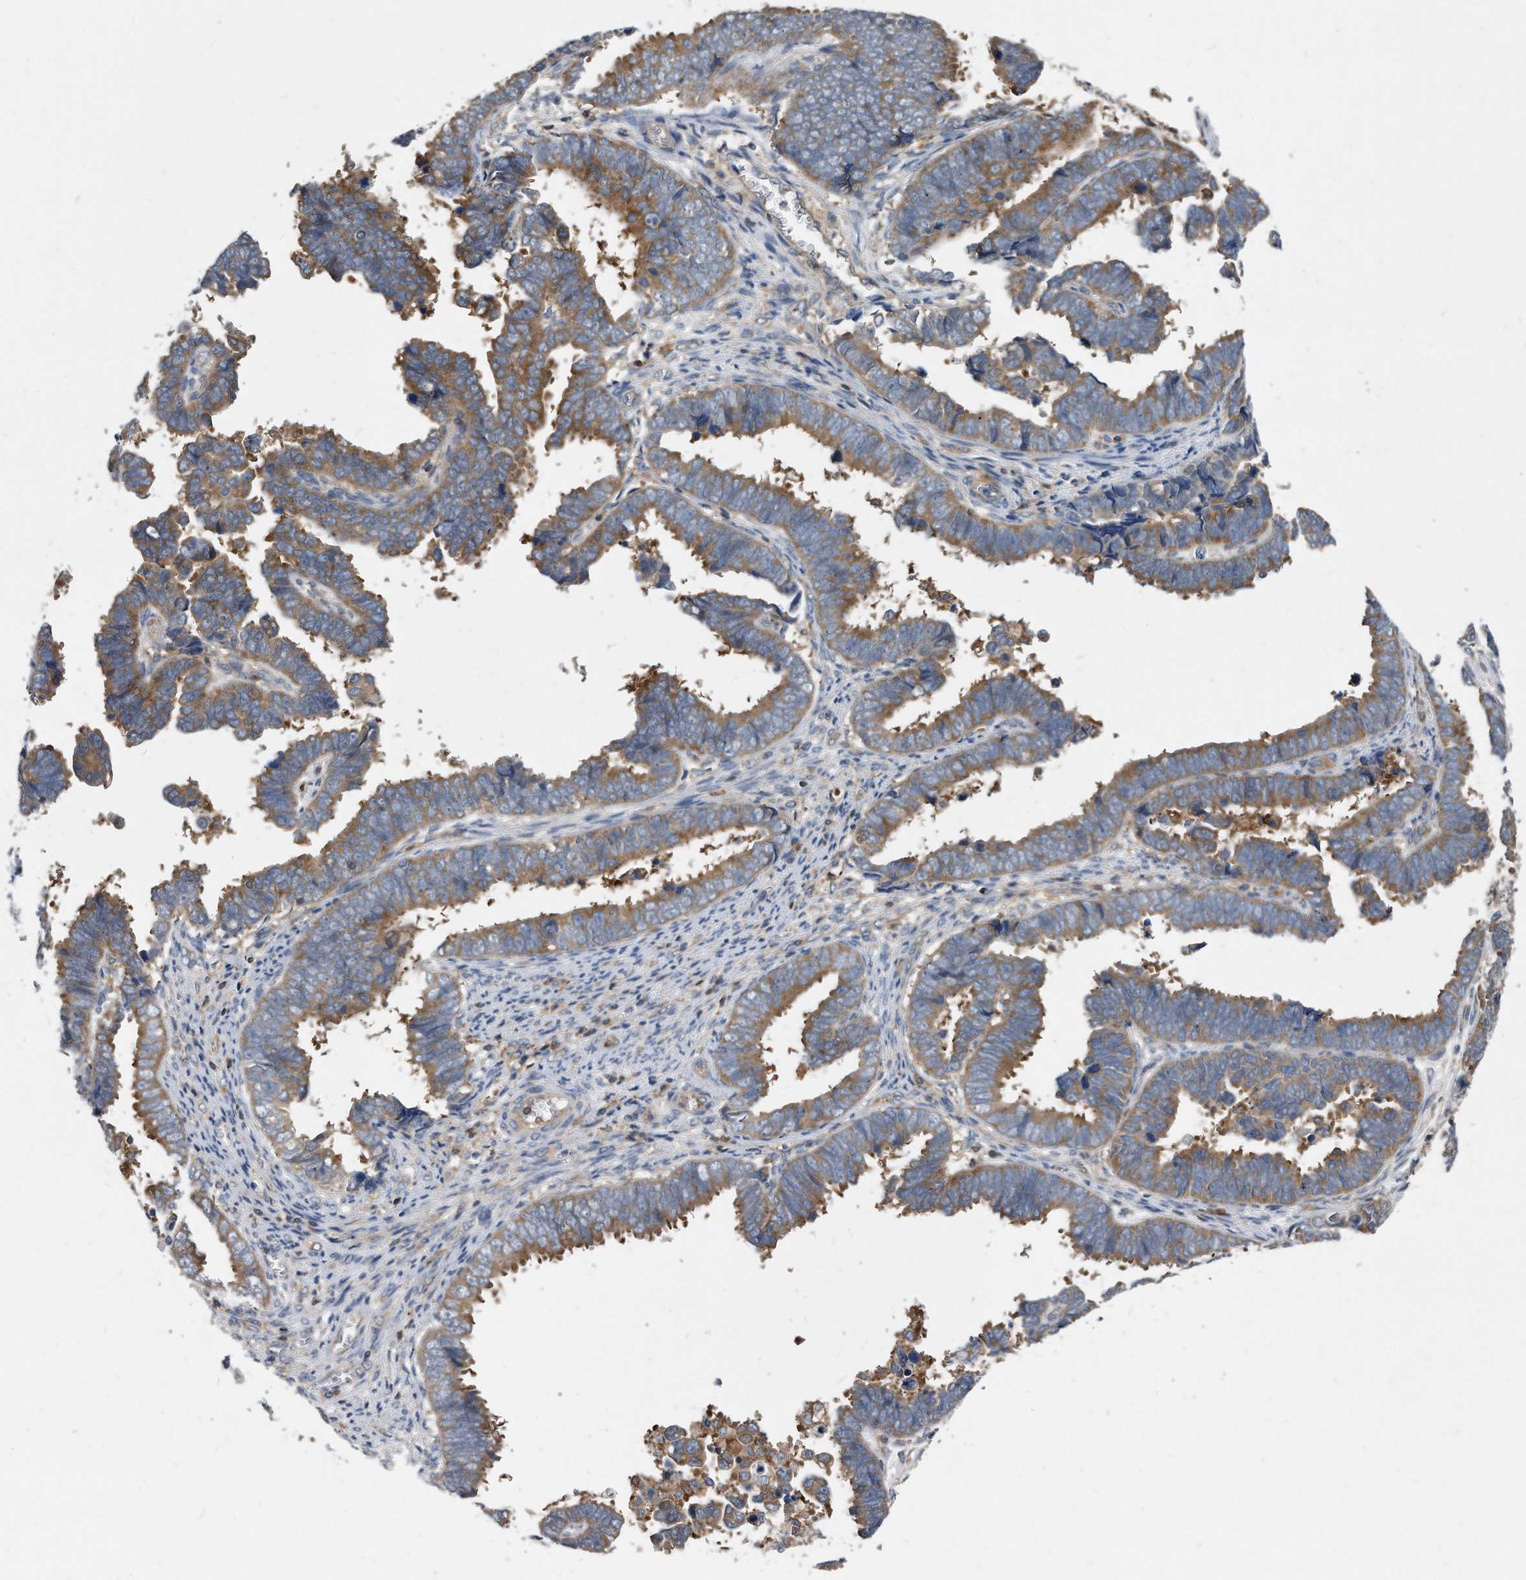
{"staining": {"intensity": "moderate", "quantity": ">75%", "location": "cytoplasmic/membranous"}, "tissue": "endometrial cancer", "cell_type": "Tumor cells", "image_type": "cancer", "snomed": [{"axis": "morphology", "description": "Adenocarcinoma, NOS"}, {"axis": "topography", "description": "Endometrium"}], "caption": "There is medium levels of moderate cytoplasmic/membranous positivity in tumor cells of adenocarcinoma (endometrial), as demonstrated by immunohistochemical staining (brown color).", "gene": "ATG5", "patient": {"sex": "female", "age": 75}}